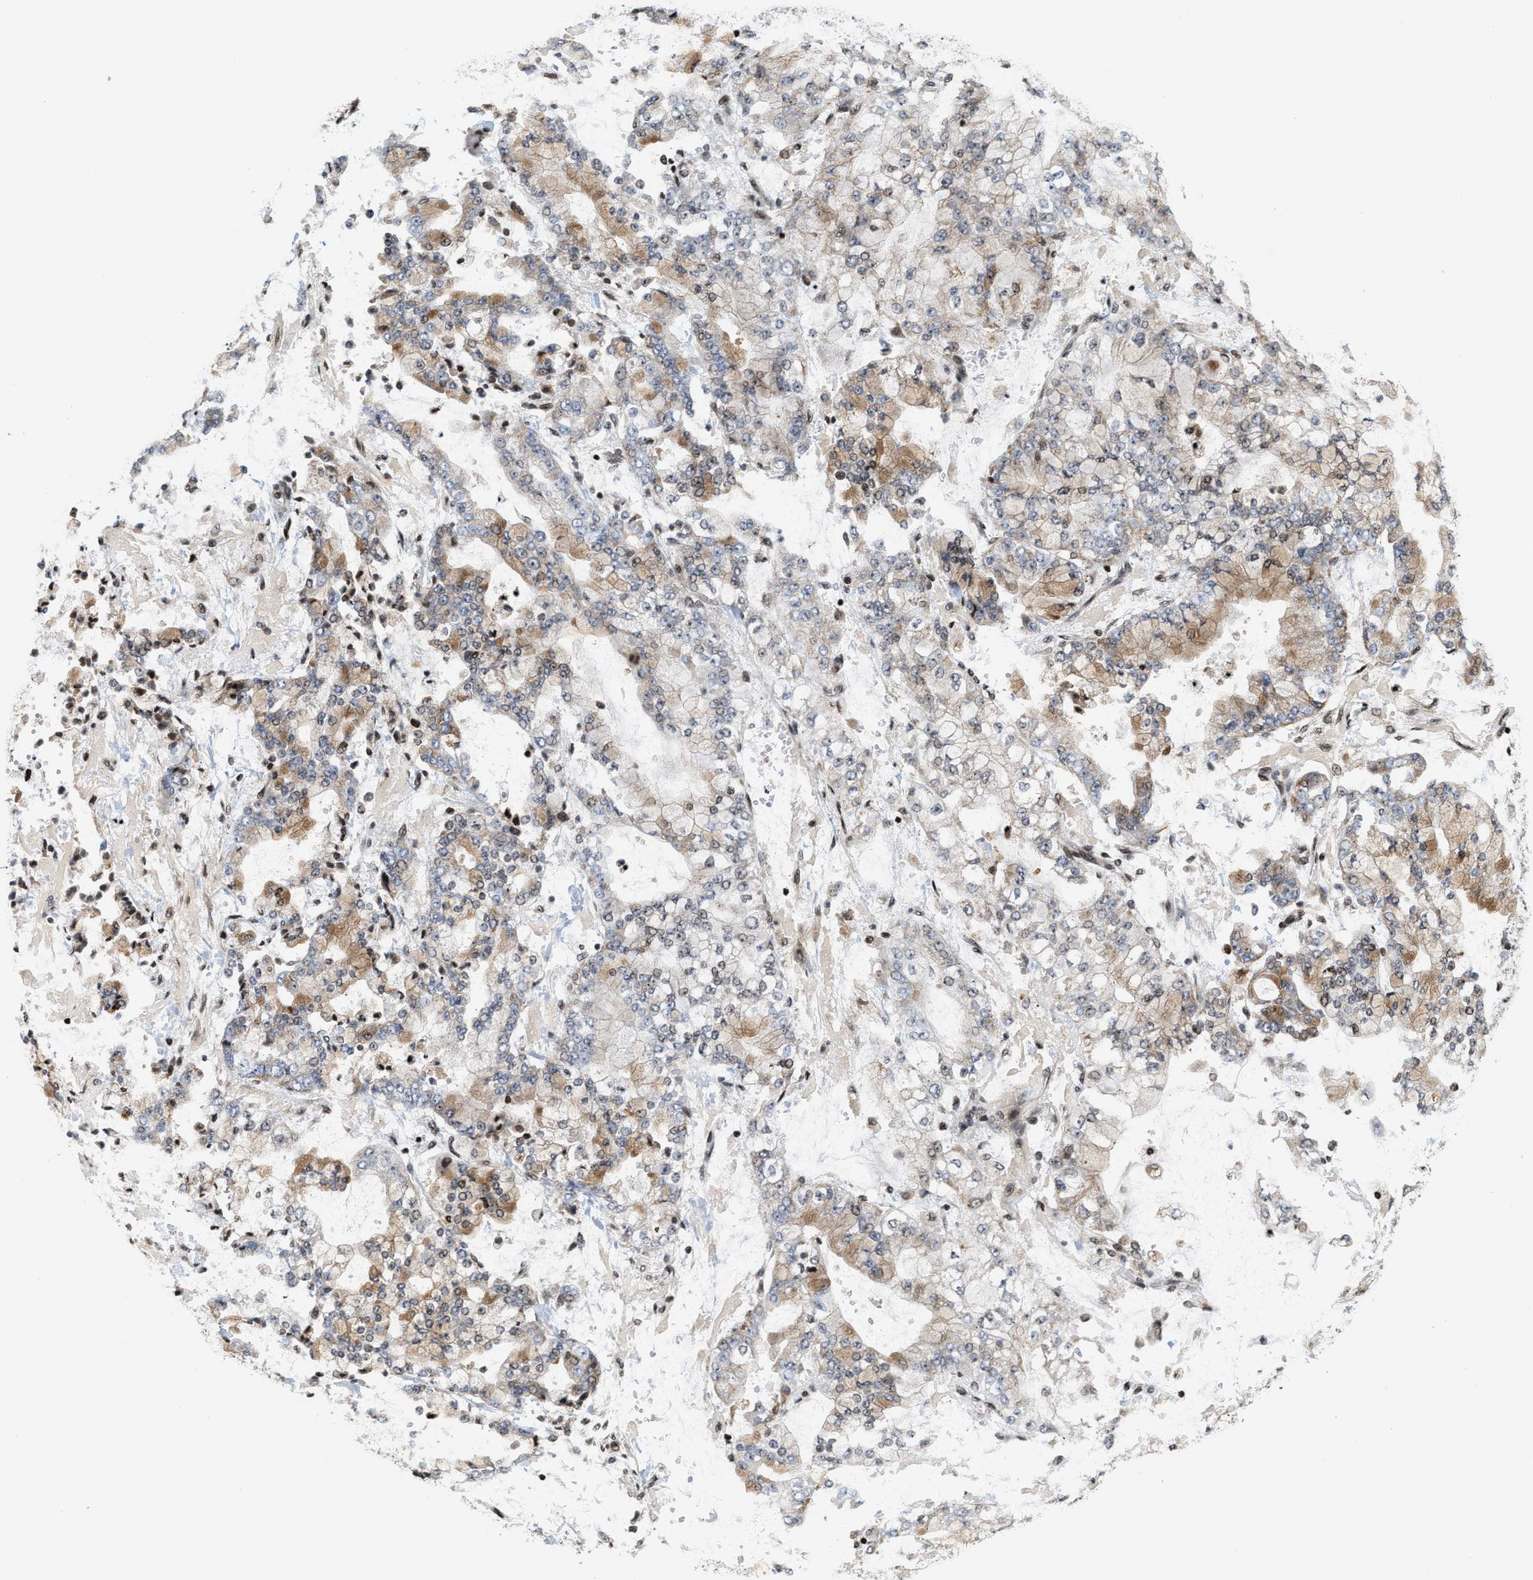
{"staining": {"intensity": "moderate", "quantity": "25%-75%", "location": "cytoplasmic/membranous"}, "tissue": "stomach cancer", "cell_type": "Tumor cells", "image_type": "cancer", "snomed": [{"axis": "morphology", "description": "Adenocarcinoma, NOS"}, {"axis": "topography", "description": "Stomach"}], "caption": "Approximately 25%-75% of tumor cells in stomach adenocarcinoma show moderate cytoplasmic/membranous protein staining as visualized by brown immunohistochemical staining.", "gene": "PDZD2", "patient": {"sex": "male", "age": 76}}